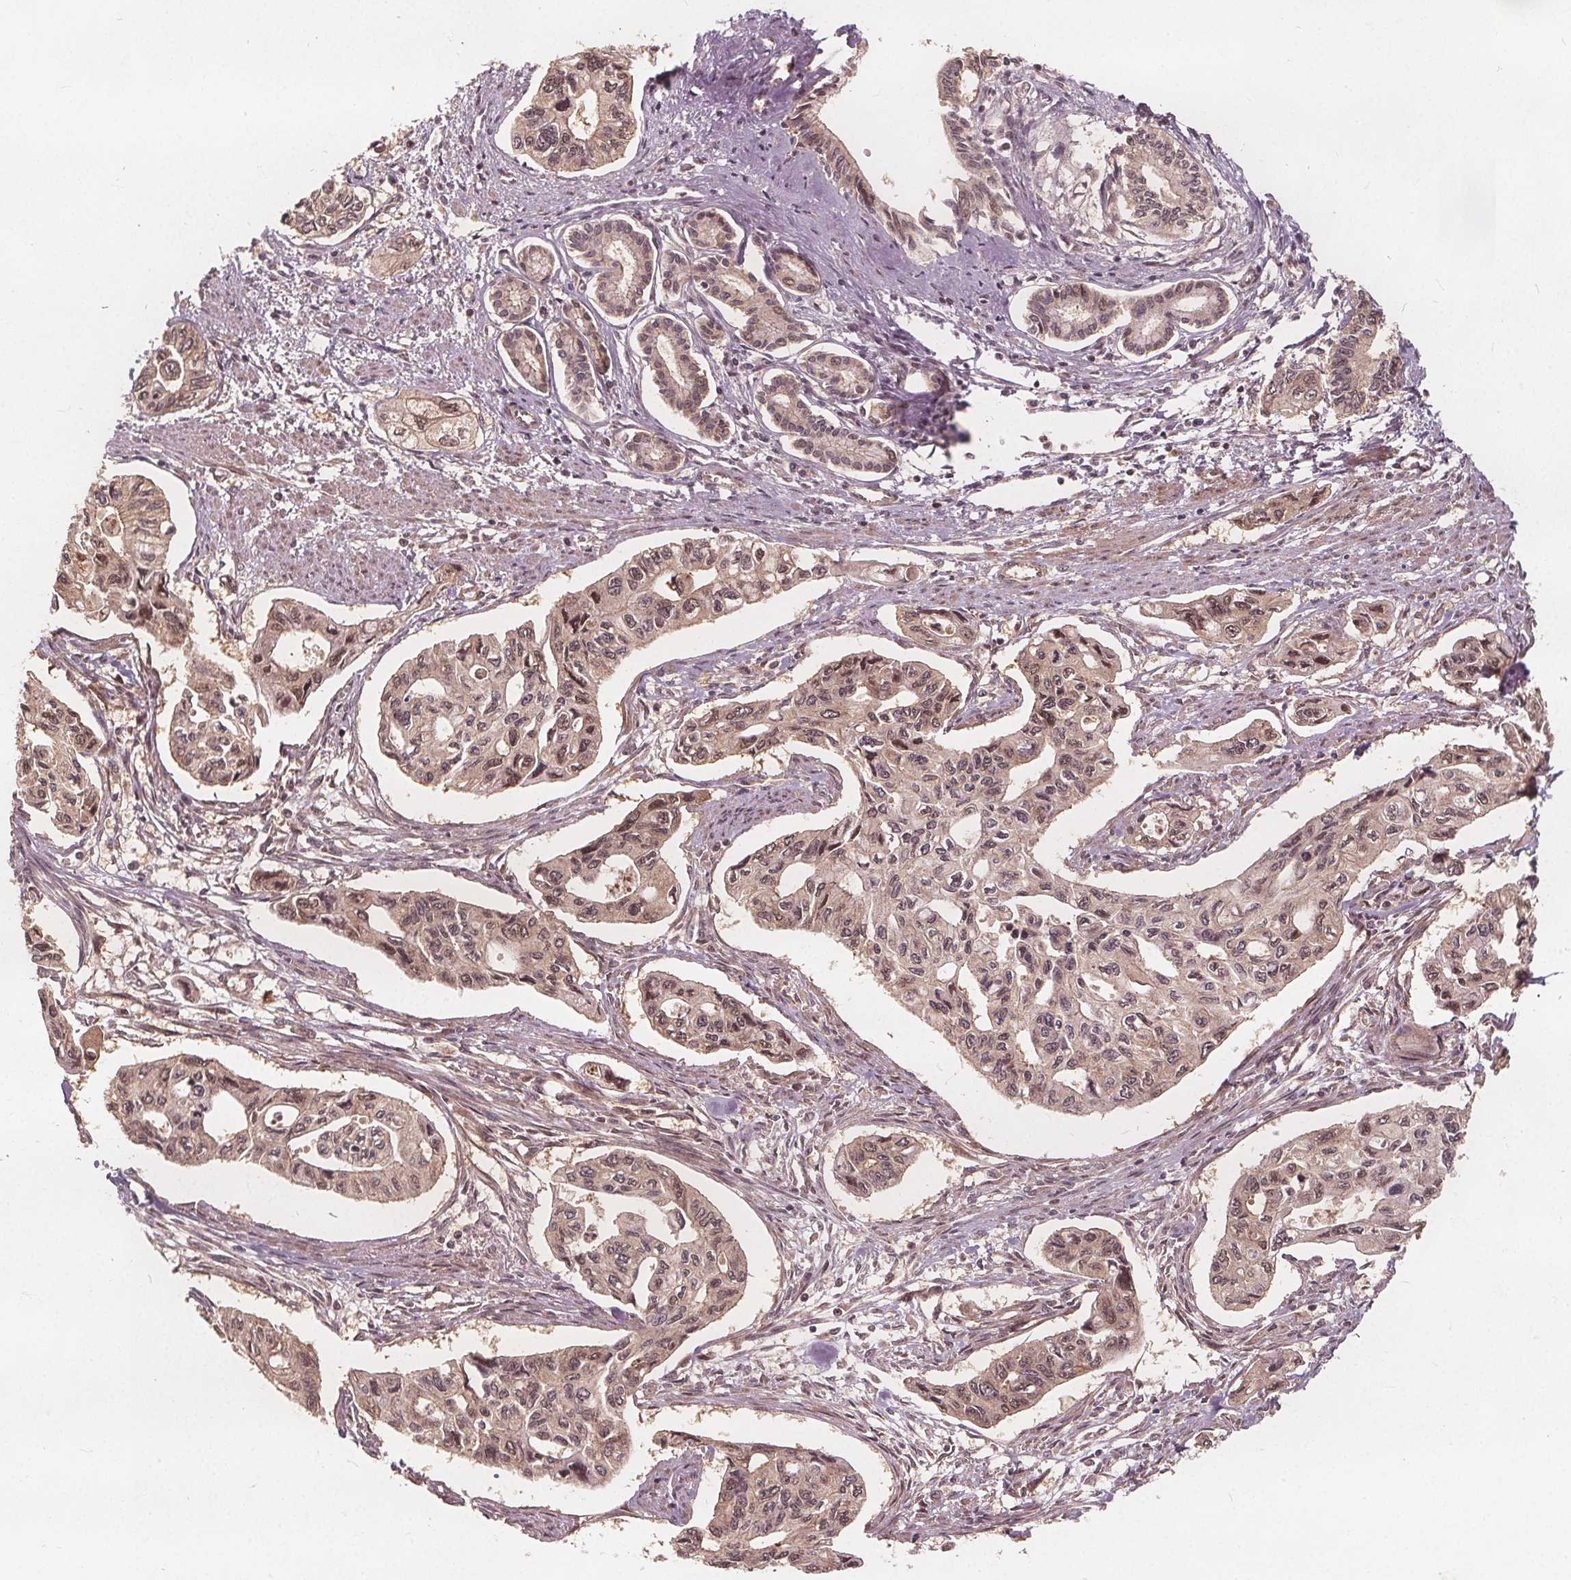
{"staining": {"intensity": "moderate", "quantity": ">75%", "location": "cytoplasmic/membranous,nuclear"}, "tissue": "pancreatic cancer", "cell_type": "Tumor cells", "image_type": "cancer", "snomed": [{"axis": "morphology", "description": "Adenocarcinoma, NOS"}, {"axis": "topography", "description": "Pancreas"}], "caption": "About >75% of tumor cells in pancreatic cancer (adenocarcinoma) display moderate cytoplasmic/membranous and nuclear protein positivity as visualized by brown immunohistochemical staining.", "gene": "PPP1CB", "patient": {"sex": "female", "age": 76}}